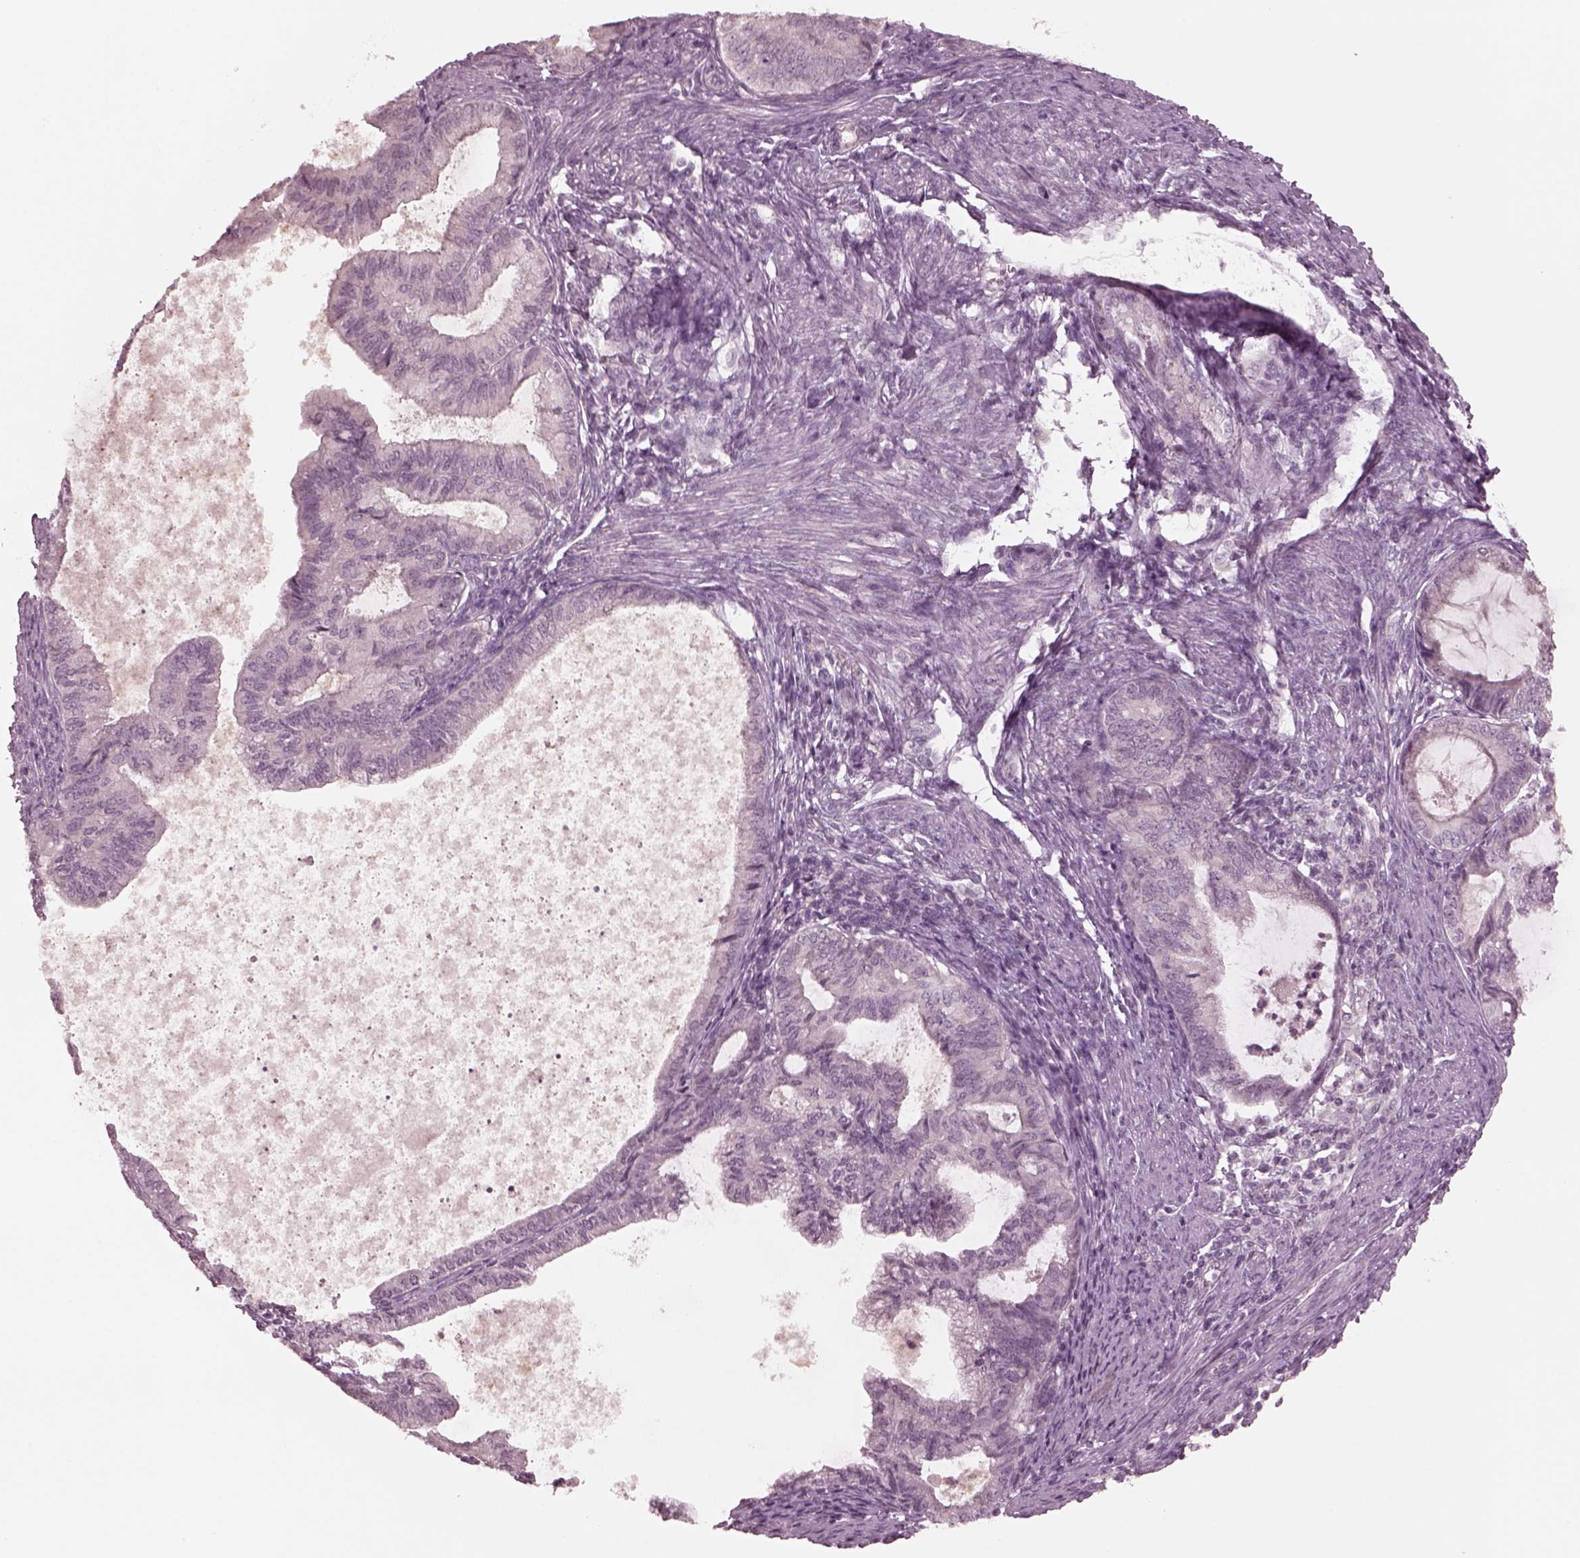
{"staining": {"intensity": "negative", "quantity": "none", "location": "none"}, "tissue": "endometrial cancer", "cell_type": "Tumor cells", "image_type": "cancer", "snomed": [{"axis": "morphology", "description": "Adenocarcinoma, NOS"}, {"axis": "topography", "description": "Endometrium"}], "caption": "Immunohistochemical staining of human endometrial cancer (adenocarcinoma) displays no significant expression in tumor cells.", "gene": "RGS7", "patient": {"sex": "female", "age": 86}}